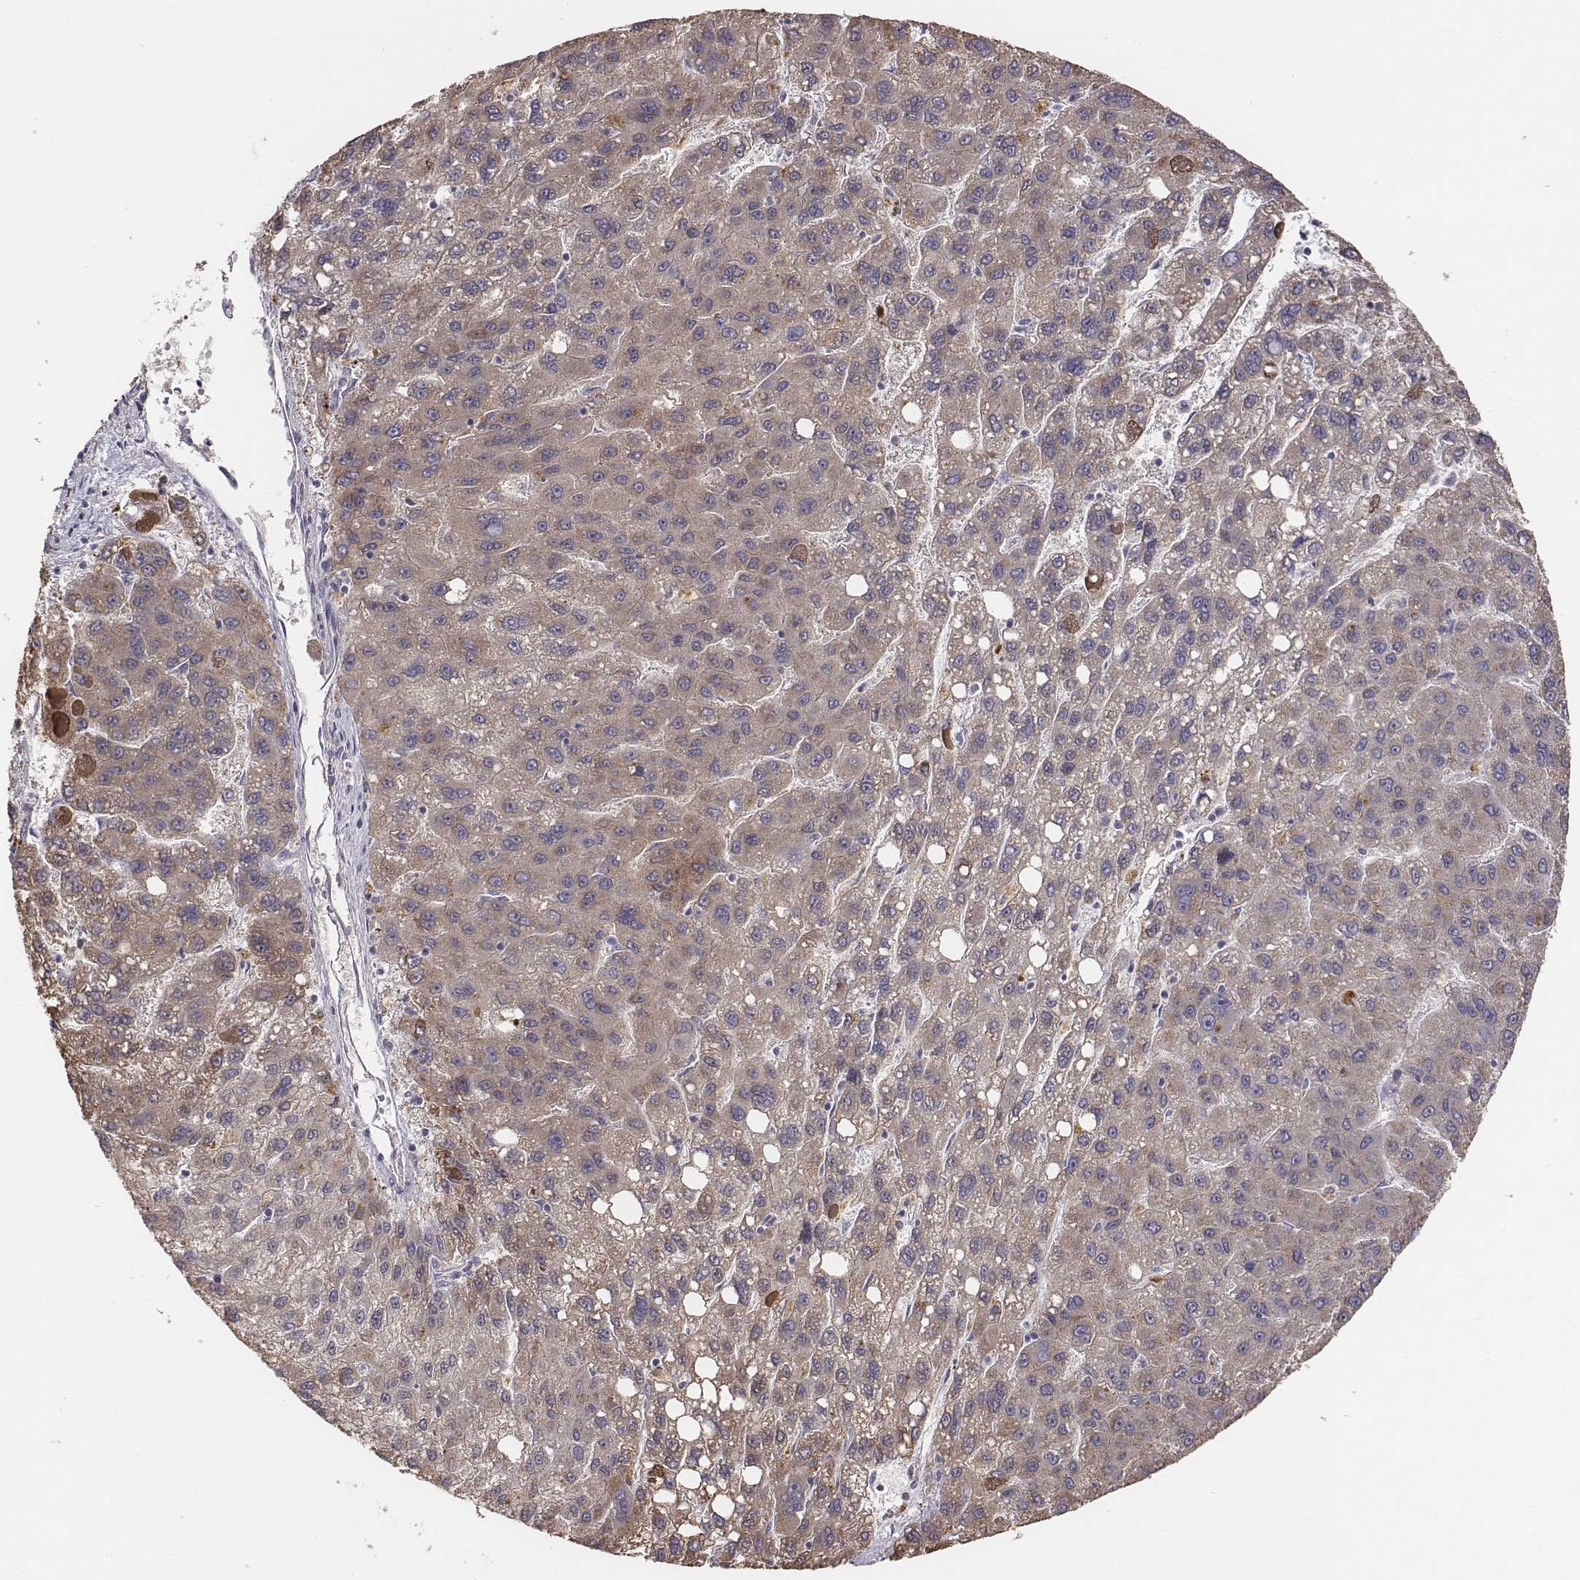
{"staining": {"intensity": "moderate", "quantity": ">75%", "location": "cytoplasmic/membranous"}, "tissue": "liver cancer", "cell_type": "Tumor cells", "image_type": "cancer", "snomed": [{"axis": "morphology", "description": "Carcinoma, Hepatocellular, NOS"}, {"axis": "topography", "description": "Liver"}], "caption": "Moderate cytoplasmic/membranous expression is appreciated in about >75% of tumor cells in liver cancer.", "gene": "AP1B1", "patient": {"sex": "female", "age": 82}}